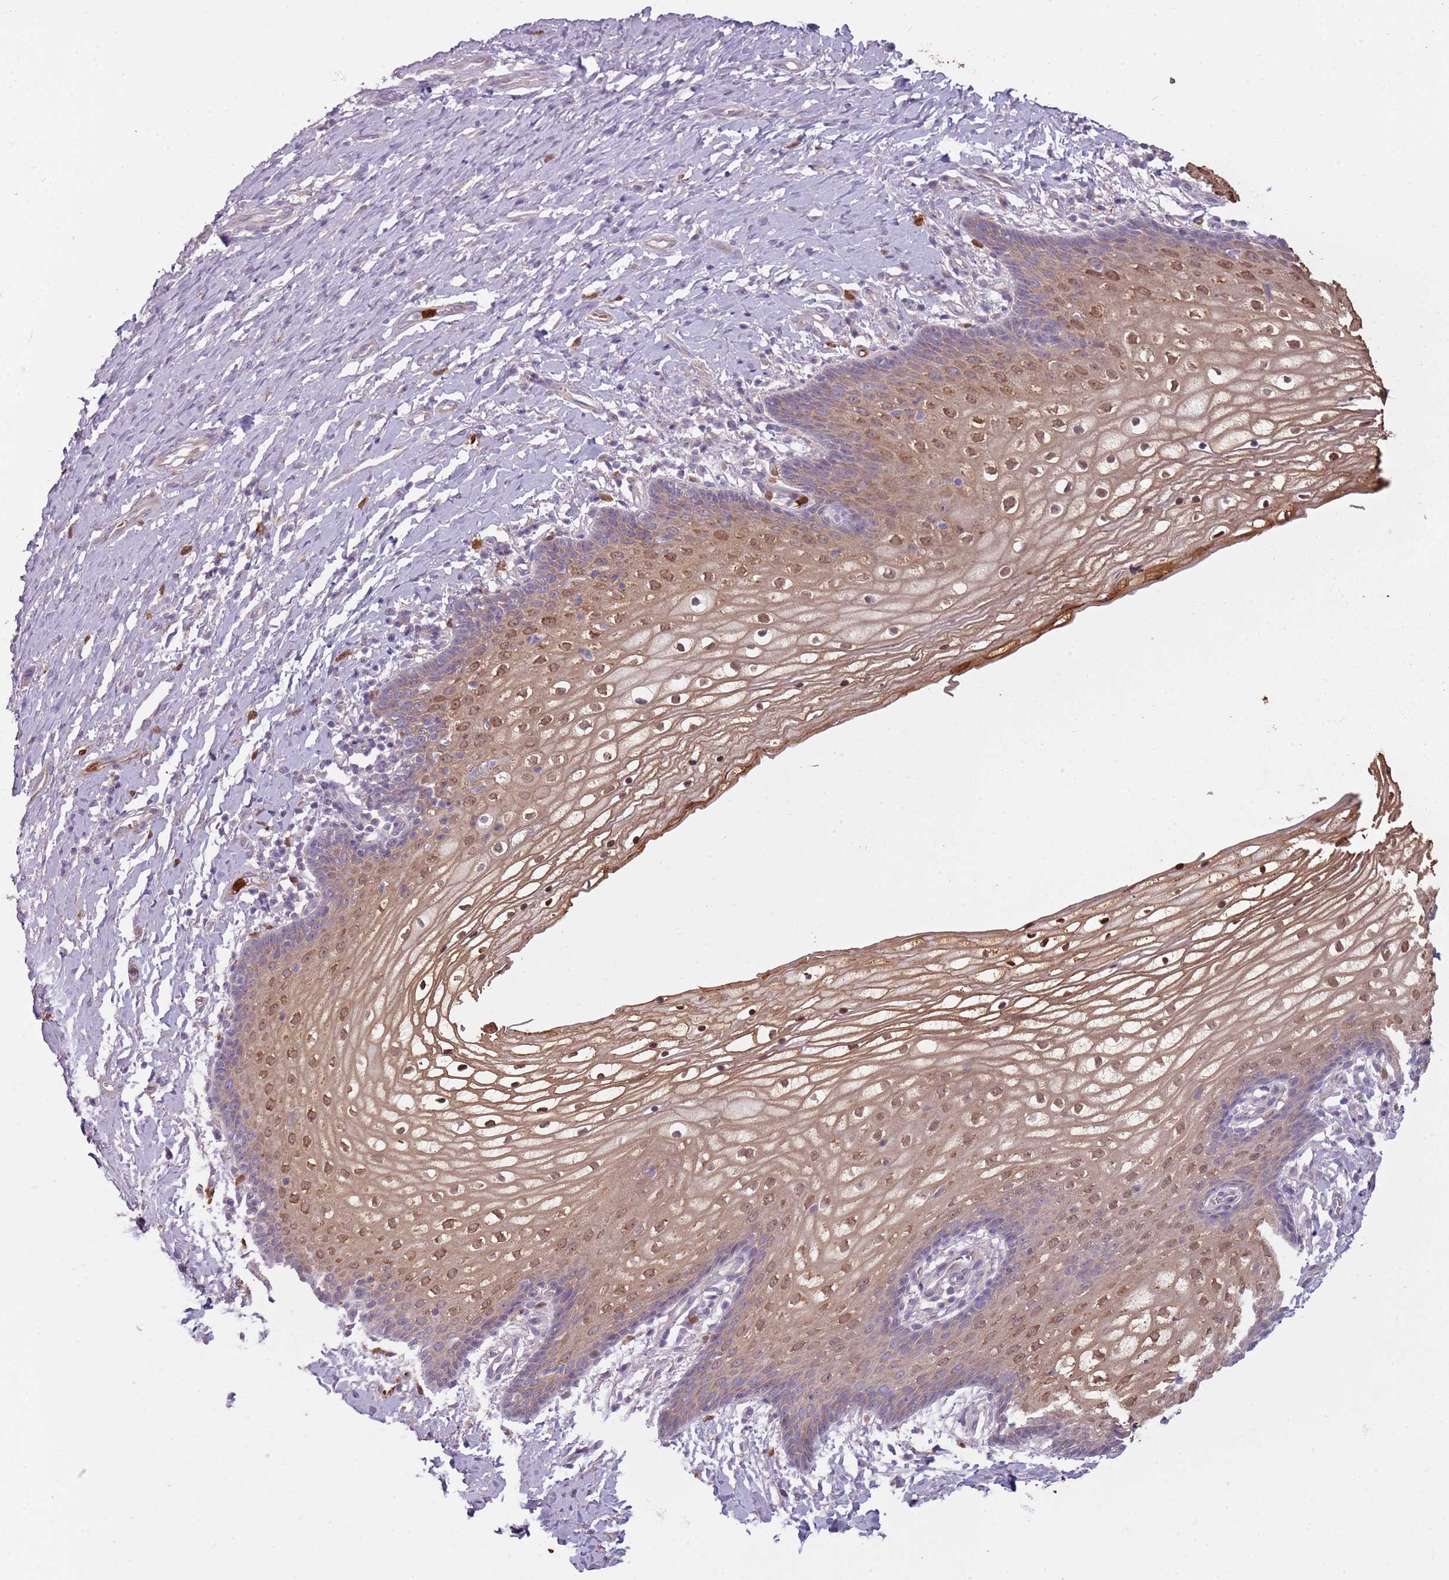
{"staining": {"intensity": "moderate", "quantity": "<25%", "location": "cytoplasmic/membranous,nuclear"}, "tissue": "vagina", "cell_type": "Squamous epithelial cells", "image_type": "normal", "snomed": [{"axis": "morphology", "description": "Normal tissue, NOS"}, {"axis": "topography", "description": "Vagina"}], "caption": "Protein staining of benign vagina shows moderate cytoplasmic/membranous,nuclear expression in about <25% of squamous epithelial cells.", "gene": "SPAG4", "patient": {"sex": "female", "age": 60}}